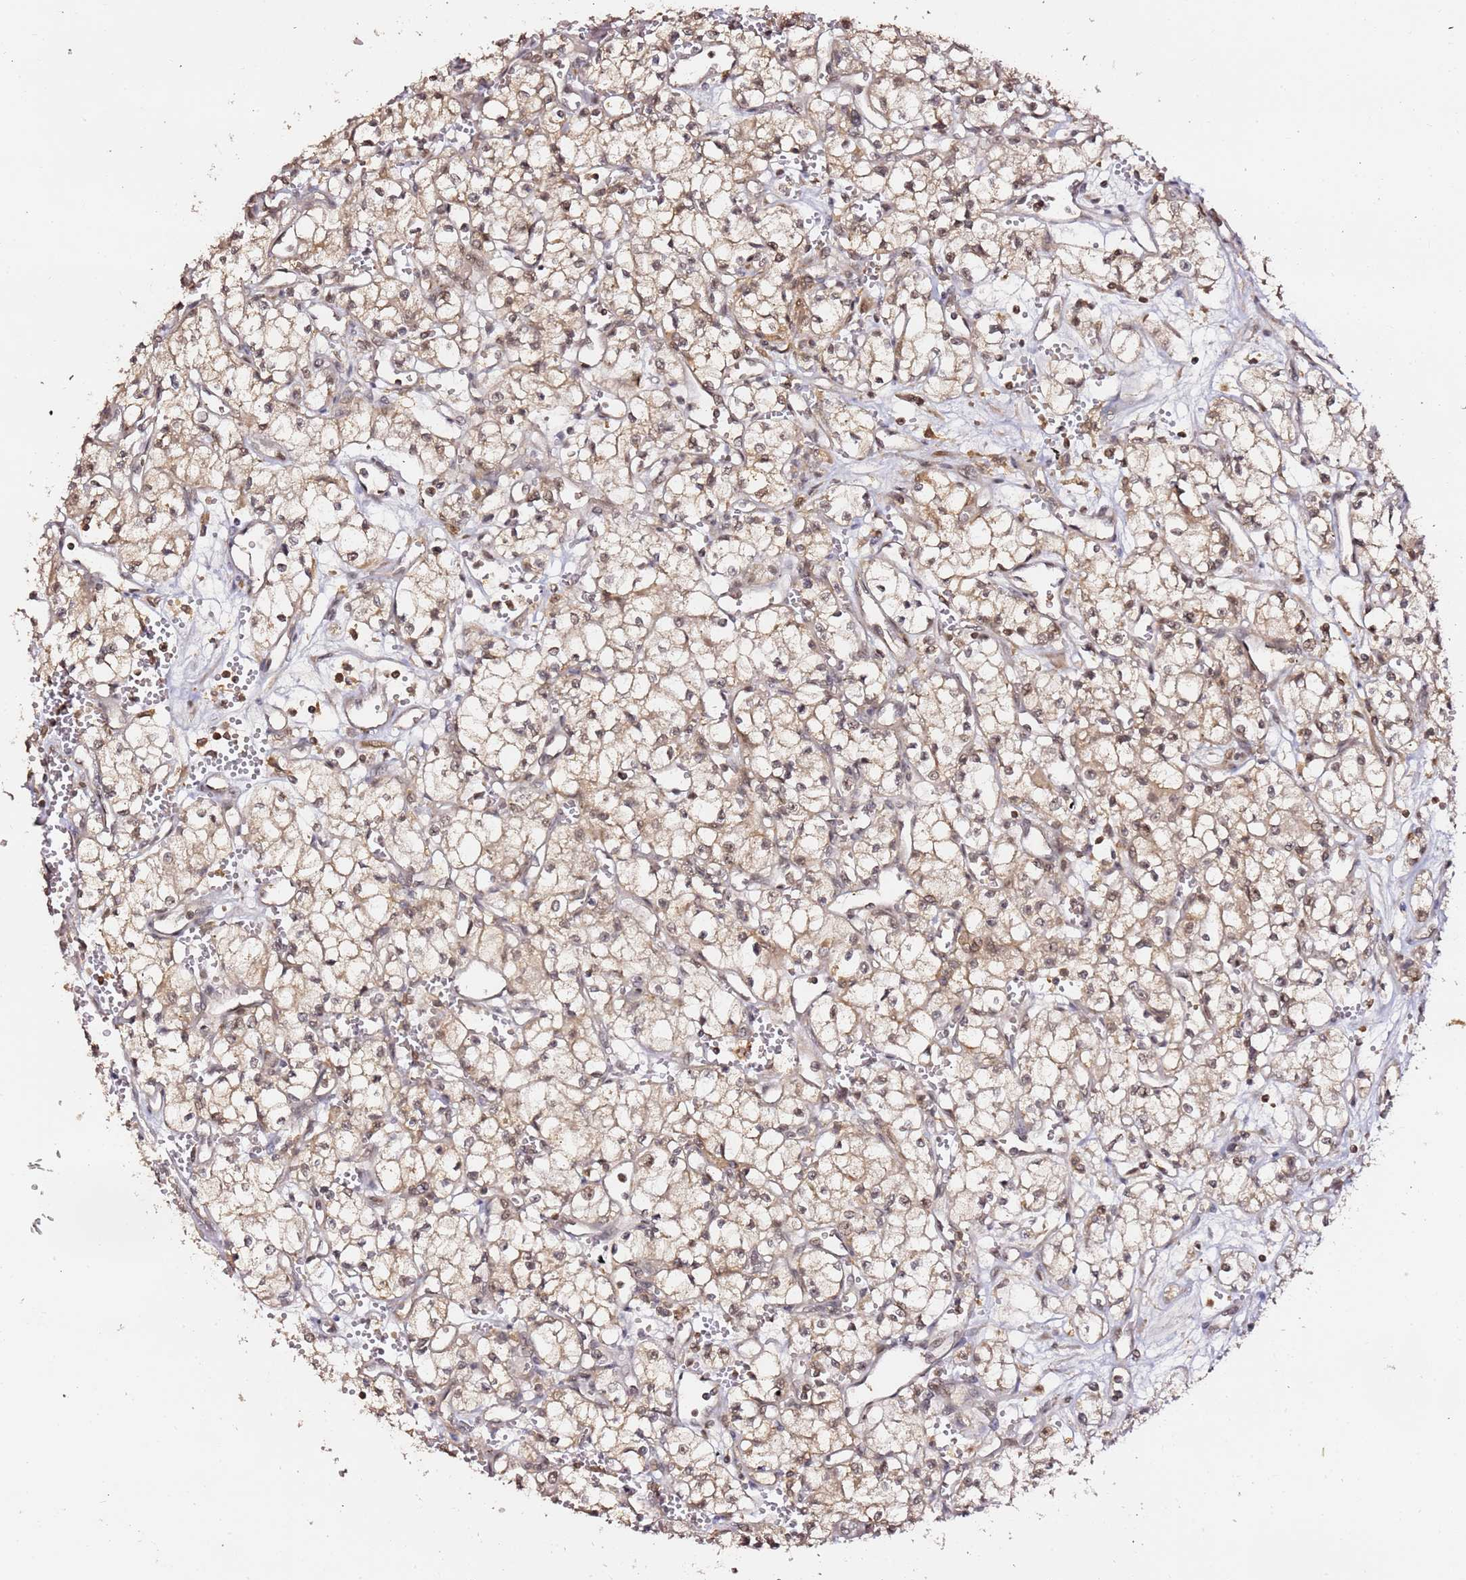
{"staining": {"intensity": "weak", "quantity": ">75%", "location": "cytoplasmic/membranous,nuclear"}, "tissue": "renal cancer", "cell_type": "Tumor cells", "image_type": "cancer", "snomed": [{"axis": "morphology", "description": "Adenocarcinoma, NOS"}, {"axis": "topography", "description": "Kidney"}], "caption": "This photomicrograph reveals IHC staining of human renal cancer, with low weak cytoplasmic/membranous and nuclear expression in approximately >75% of tumor cells.", "gene": "OR5V1", "patient": {"sex": "male", "age": 59}}